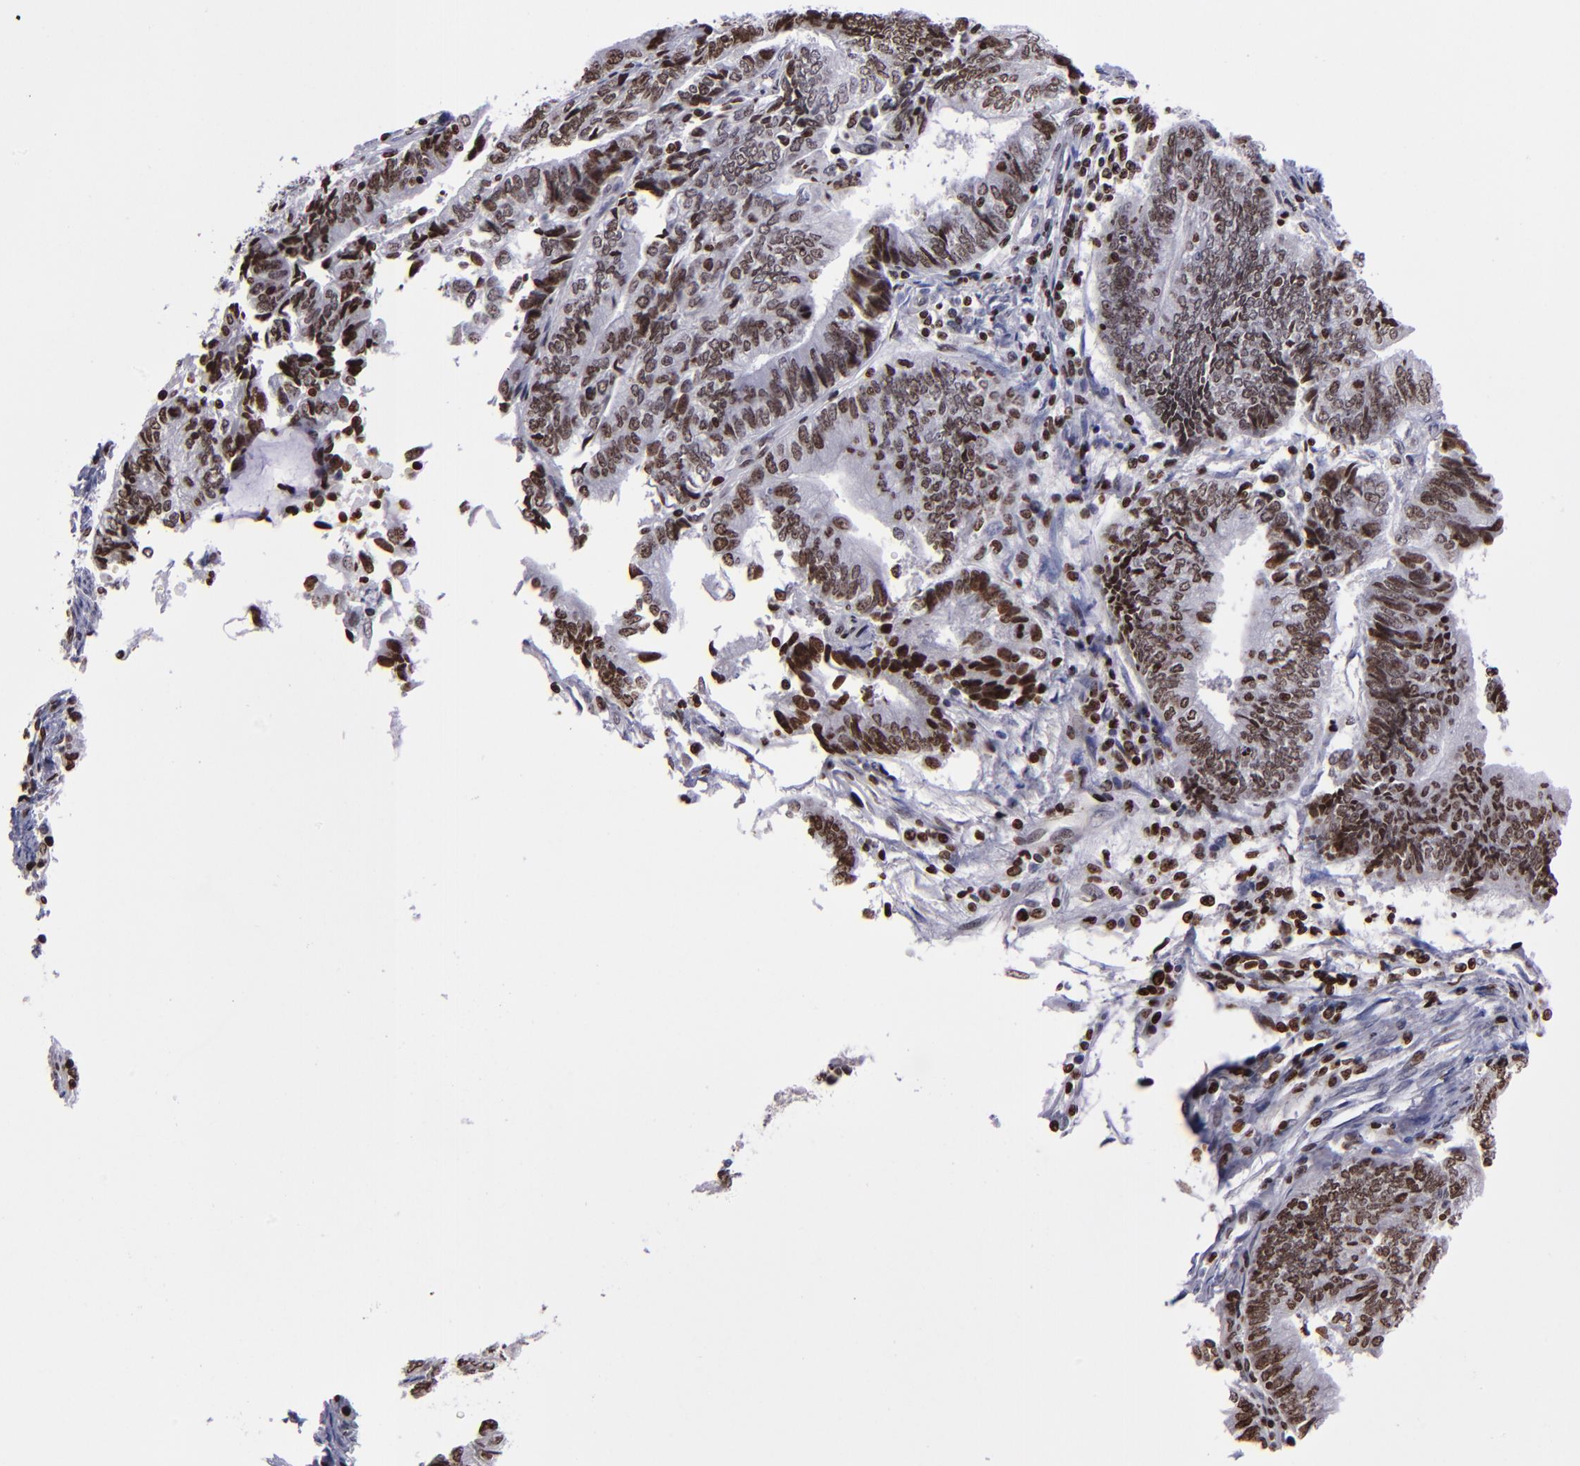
{"staining": {"intensity": "strong", "quantity": ">75%", "location": "nuclear"}, "tissue": "endometrial cancer", "cell_type": "Tumor cells", "image_type": "cancer", "snomed": [{"axis": "morphology", "description": "Adenocarcinoma, NOS"}, {"axis": "topography", "description": "Uterus"}, {"axis": "topography", "description": "Endometrium"}], "caption": "A micrograph of endometrial cancer stained for a protein demonstrates strong nuclear brown staining in tumor cells.", "gene": "CDKL5", "patient": {"sex": "female", "age": 70}}